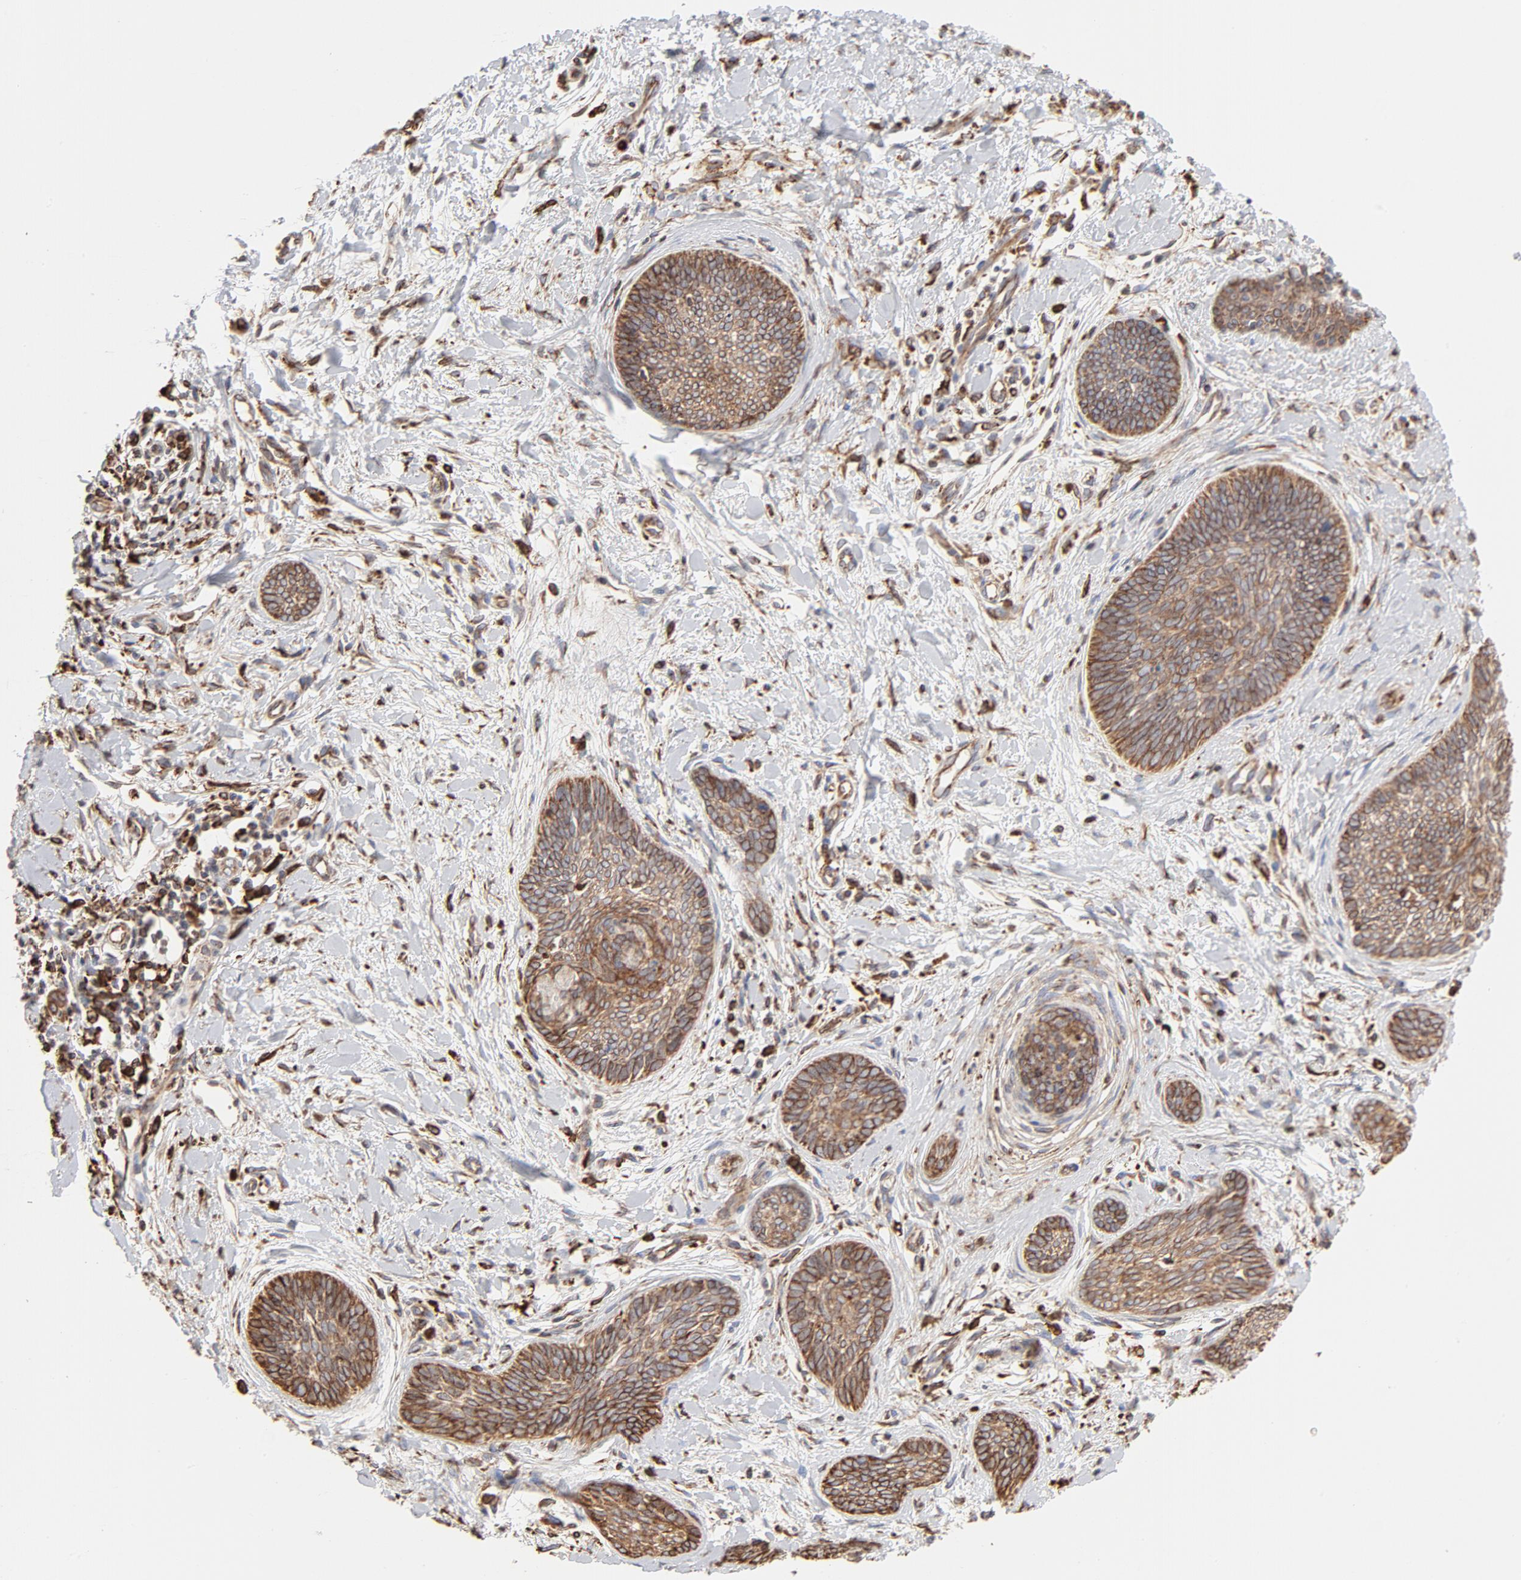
{"staining": {"intensity": "moderate", "quantity": ">75%", "location": "cytoplasmic/membranous"}, "tissue": "skin cancer", "cell_type": "Tumor cells", "image_type": "cancer", "snomed": [{"axis": "morphology", "description": "Basal cell carcinoma"}, {"axis": "topography", "description": "Skin"}], "caption": "Immunohistochemical staining of skin cancer (basal cell carcinoma) shows medium levels of moderate cytoplasmic/membranous staining in approximately >75% of tumor cells.", "gene": "CANX", "patient": {"sex": "female", "age": 81}}